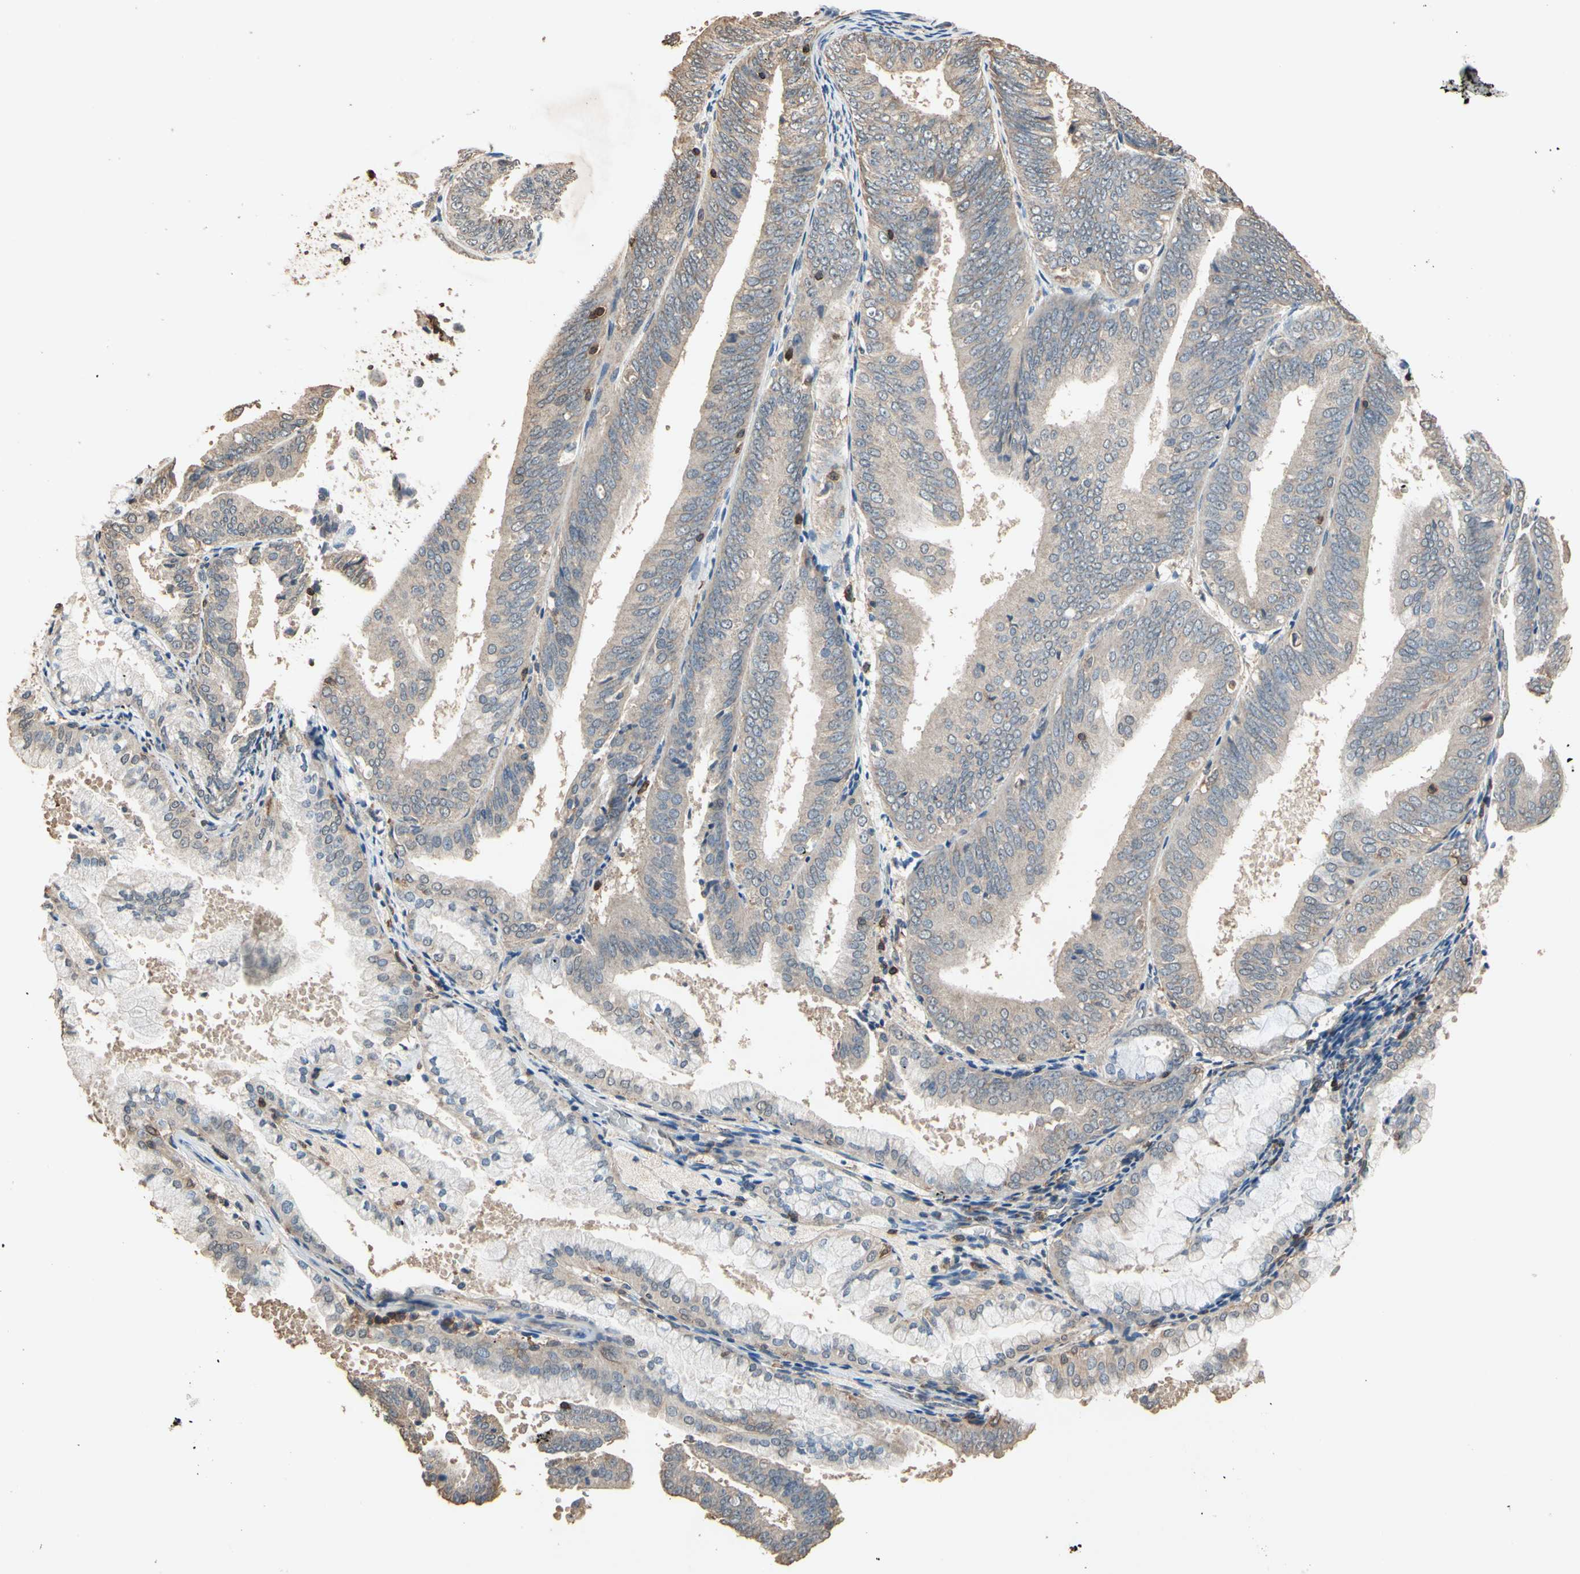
{"staining": {"intensity": "weak", "quantity": "<25%", "location": "cytoplasmic/membranous"}, "tissue": "endometrial cancer", "cell_type": "Tumor cells", "image_type": "cancer", "snomed": [{"axis": "morphology", "description": "Adenocarcinoma, NOS"}, {"axis": "topography", "description": "Endometrium"}], "caption": "Immunohistochemistry image of human endometrial cancer (adenocarcinoma) stained for a protein (brown), which shows no staining in tumor cells.", "gene": "MAP3K10", "patient": {"sex": "female", "age": 63}}